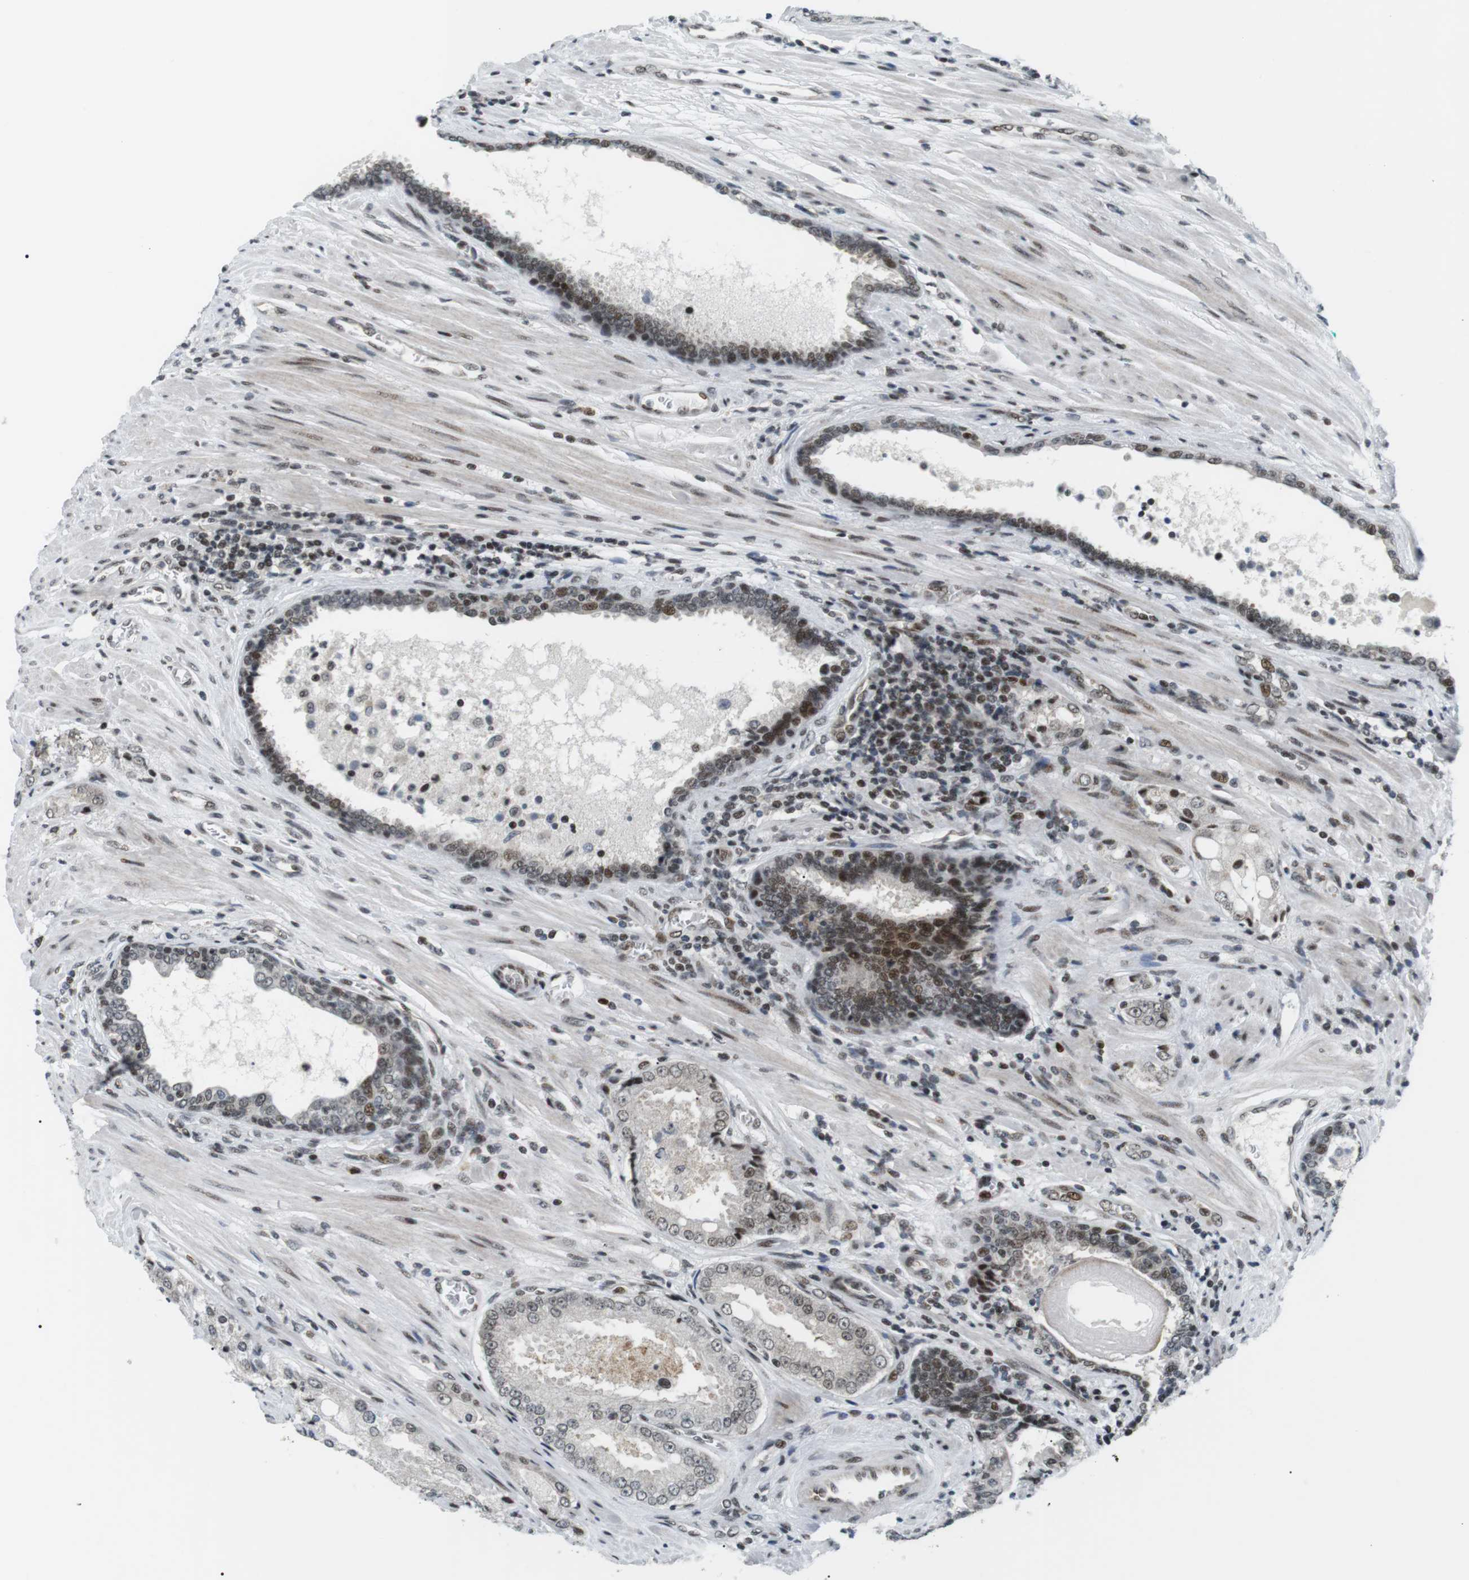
{"staining": {"intensity": "weak", "quantity": "<25%", "location": "cytoplasmic/membranous,nuclear"}, "tissue": "prostate cancer", "cell_type": "Tumor cells", "image_type": "cancer", "snomed": [{"axis": "morphology", "description": "Adenocarcinoma, High grade"}, {"axis": "topography", "description": "Prostate"}], "caption": "This is an IHC histopathology image of prostate cancer (high-grade adenocarcinoma). There is no expression in tumor cells.", "gene": "CDC27", "patient": {"sex": "male", "age": 65}}